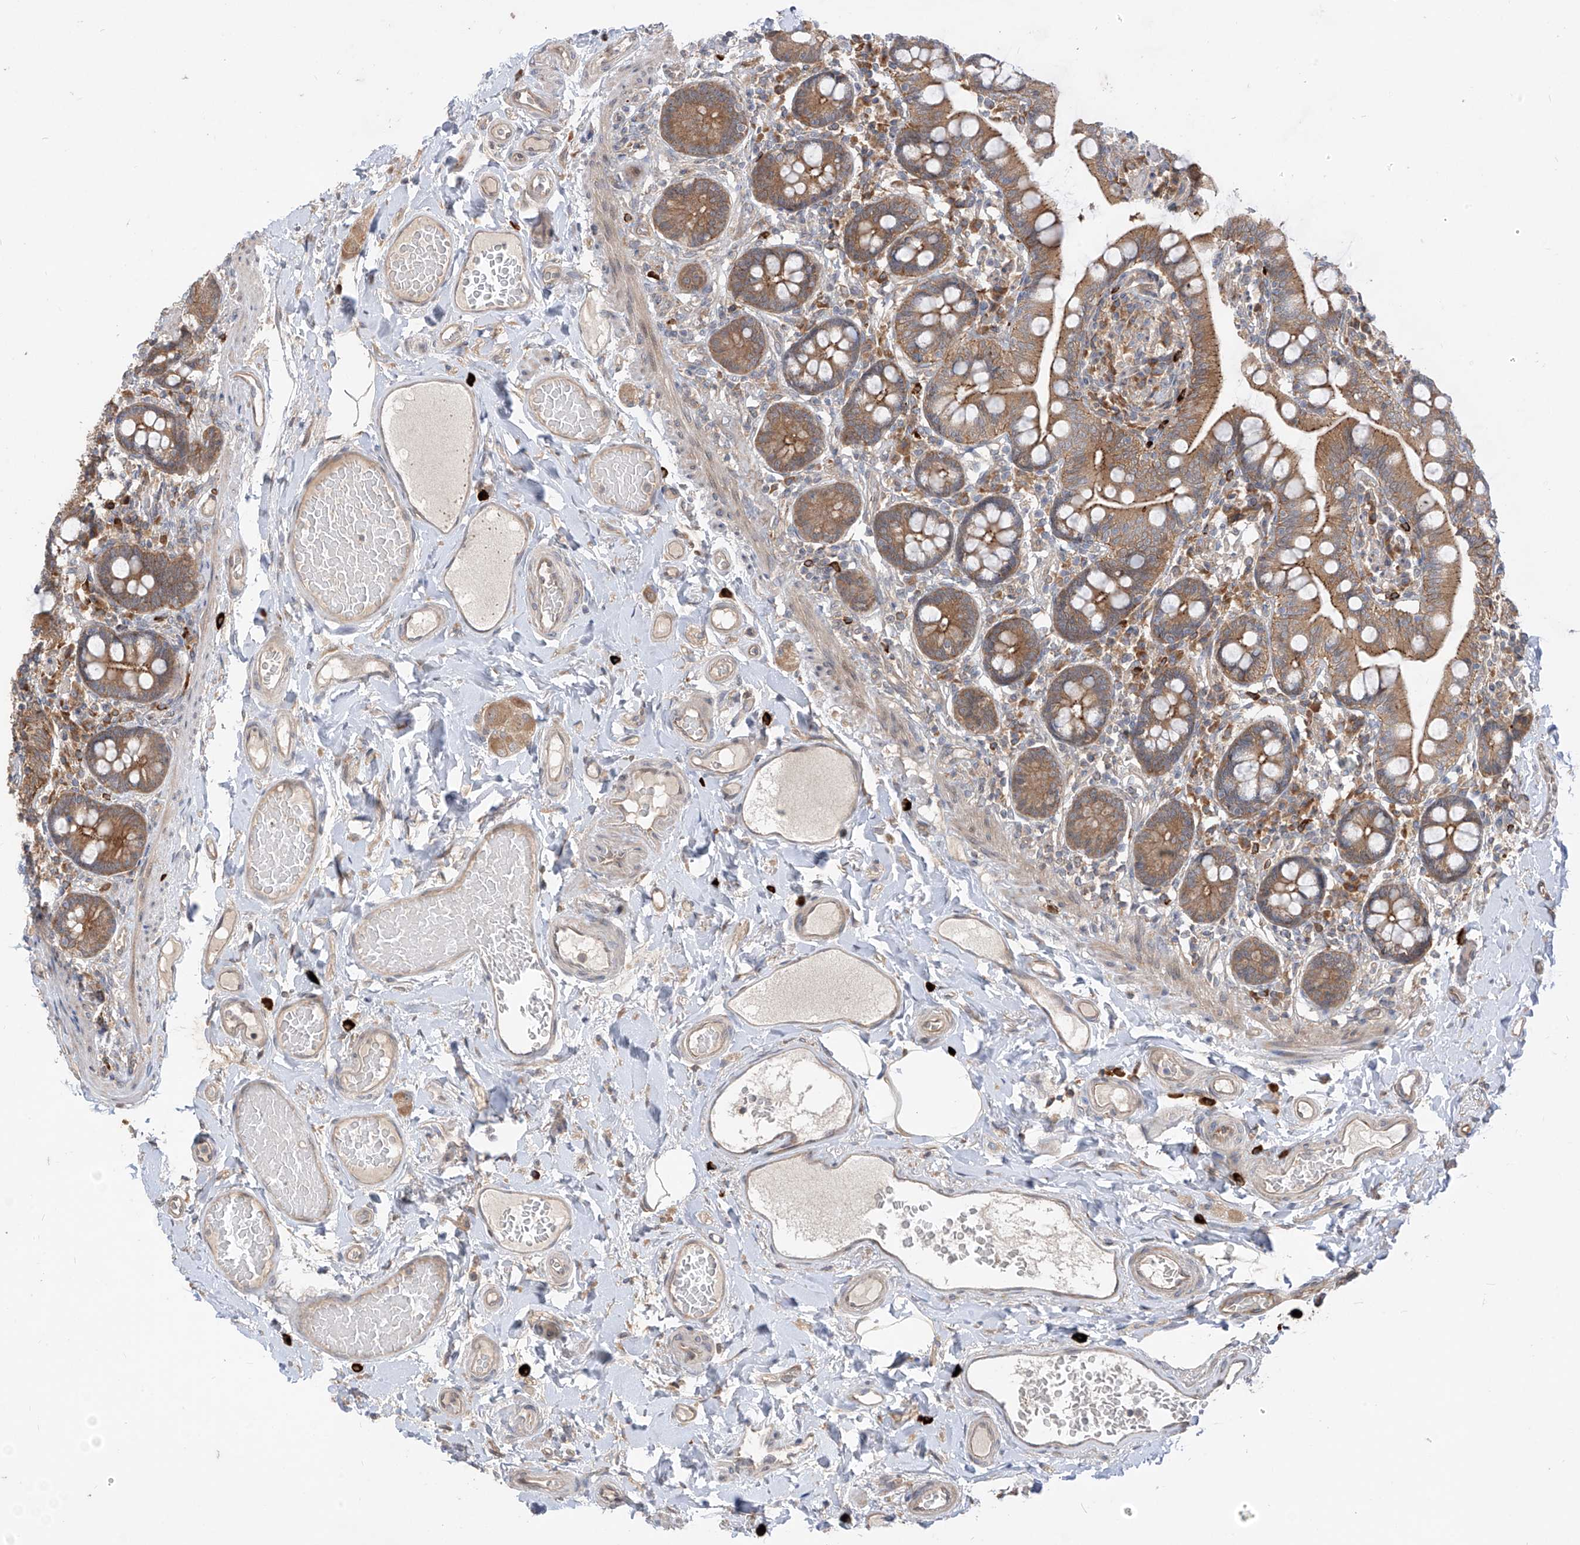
{"staining": {"intensity": "moderate", "quantity": ">75%", "location": "cytoplasmic/membranous"}, "tissue": "small intestine", "cell_type": "Glandular cells", "image_type": "normal", "snomed": [{"axis": "morphology", "description": "Normal tissue, NOS"}, {"axis": "topography", "description": "Small intestine"}], "caption": "Small intestine stained with immunohistochemistry (IHC) exhibits moderate cytoplasmic/membranous positivity in approximately >75% of glandular cells.", "gene": "MTUS2", "patient": {"sex": "female", "age": 64}}